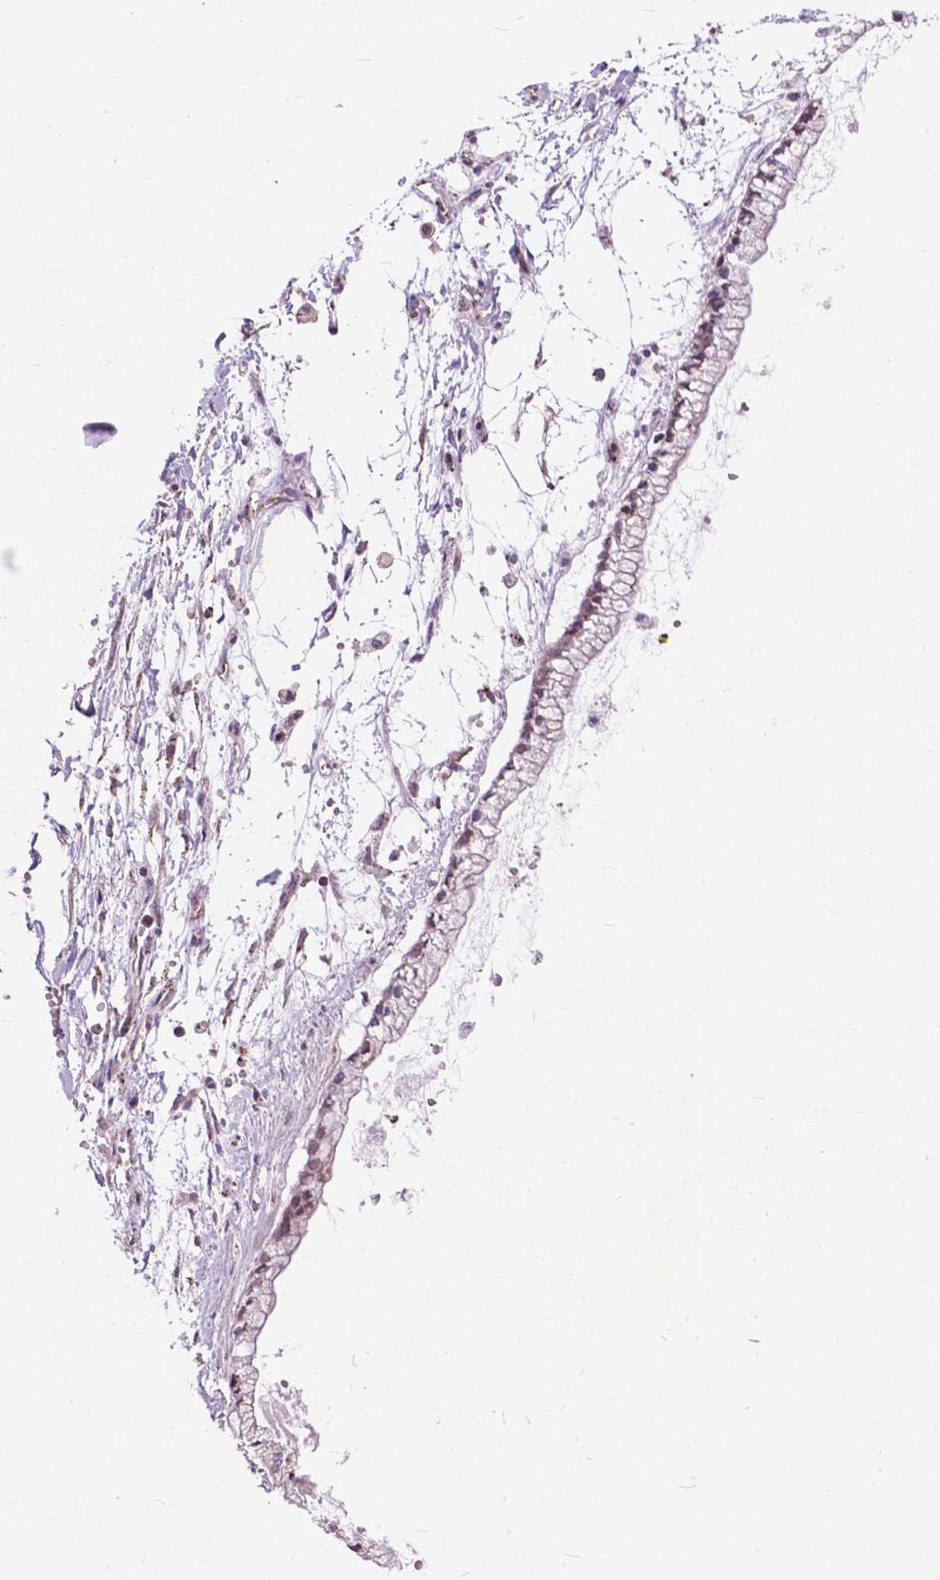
{"staining": {"intensity": "weak", "quantity": ">75%", "location": "nuclear"}, "tissue": "ovarian cancer", "cell_type": "Tumor cells", "image_type": "cancer", "snomed": [{"axis": "morphology", "description": "Cystadenocarcinoma, mucinous, NOS"}, {"axis": "topography", "description": "Ovary"}], "caption": "Ovarian mucinous cystadenocarcinoma tissue shows weak nuclear staining in approximately >75% of tumor cells", "gene": "SCOC", "patient": {"sex": "female", "age": 67}}